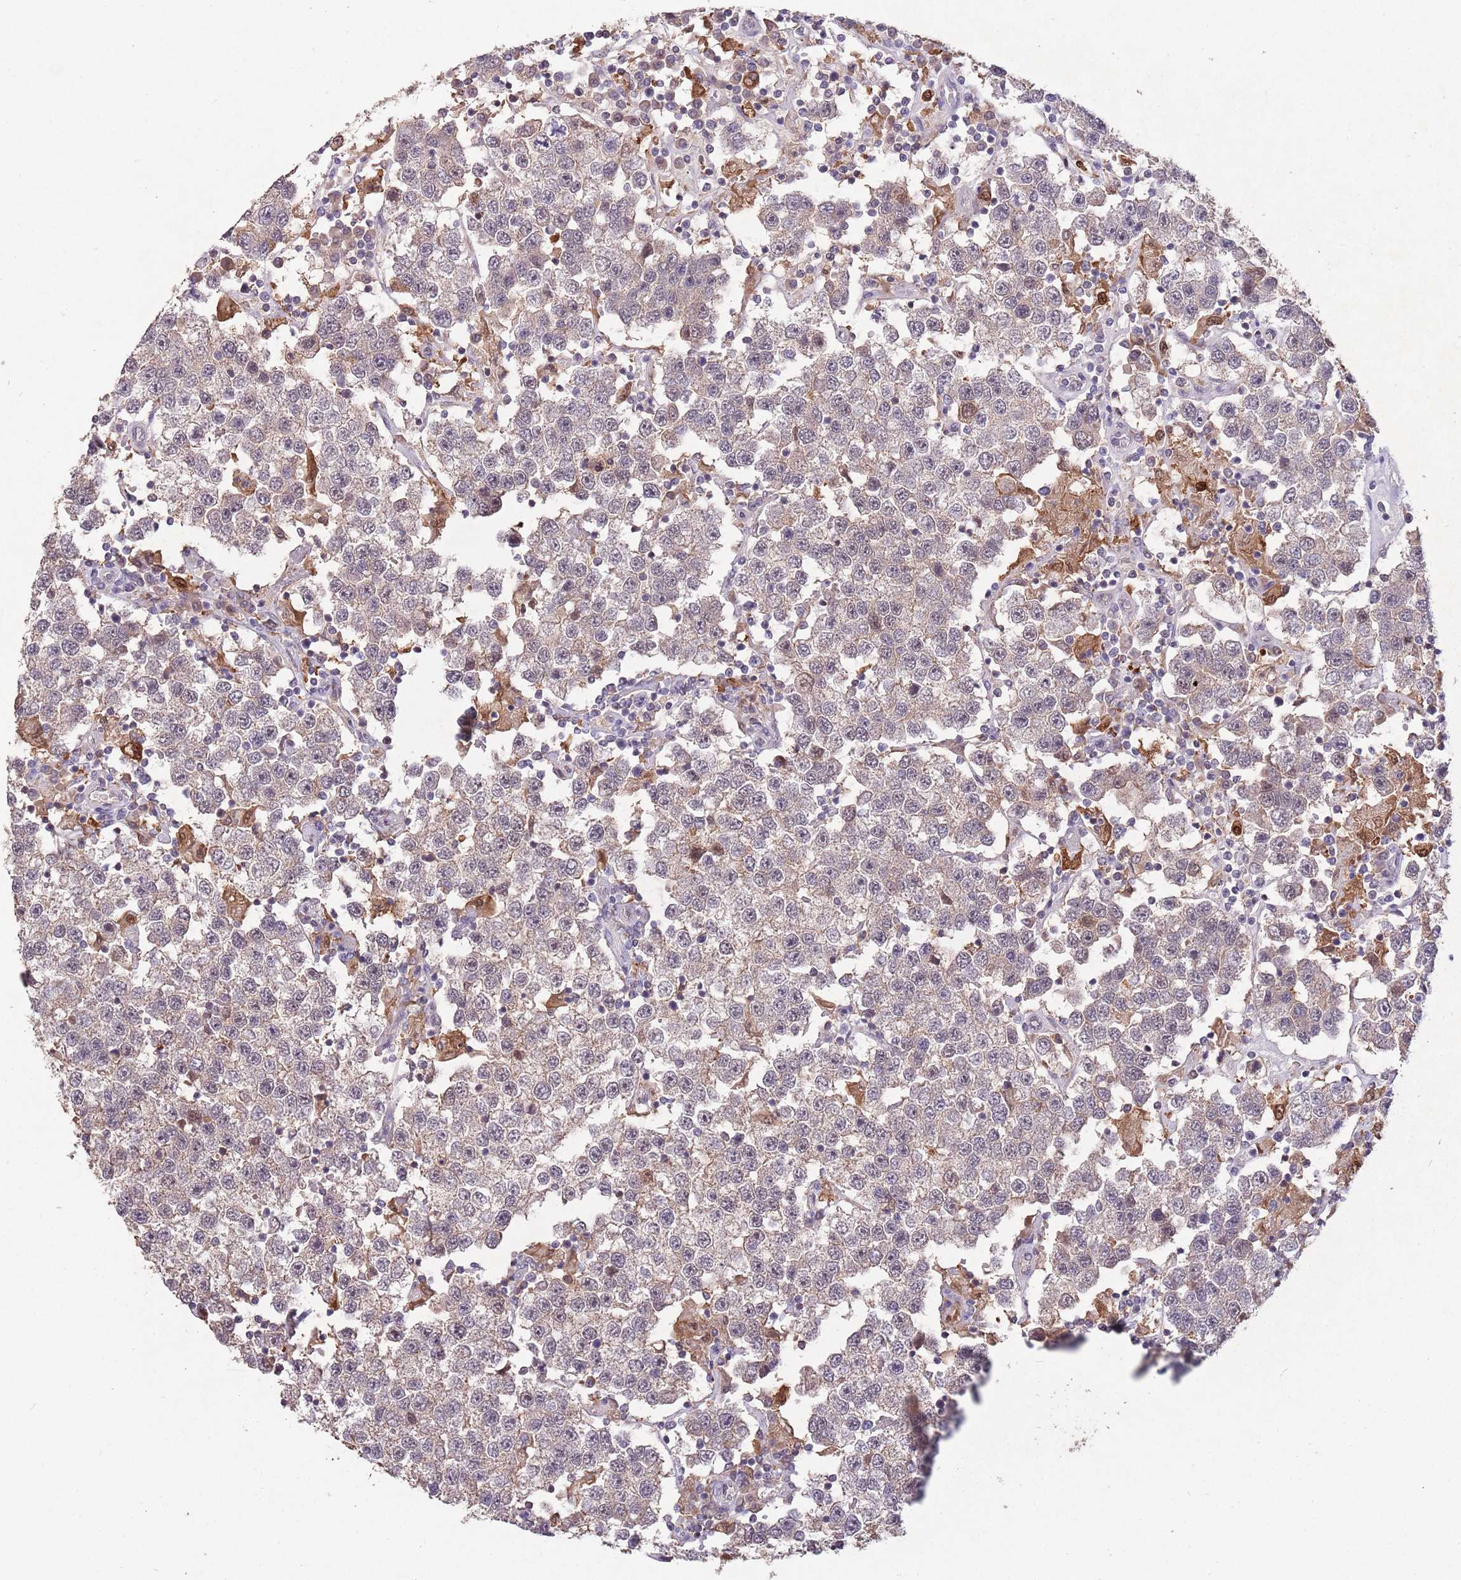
{"staining": {"intensity": "moderate", "quantity": "25%-75%", "location": "cytoplasmic/membranous,nuclear"}, "tissue": "testis cancer", "cell_type": "Tumor cells", "image_type": "cancer", "snomed": [{"axis": "morphology", "description": "Seminoma, NOS"}, {"axis": "topography", "description": "Testis"}], "caption": "Immunohistochemical staining of human testis cancer reveals medium levels of moderate cytoplasmic/membranous and nuclear protein staining in approximately 25%-75% of tumor cells.", "gene": "ZNF639", "patient": {"sex": "male", "age": 37}}